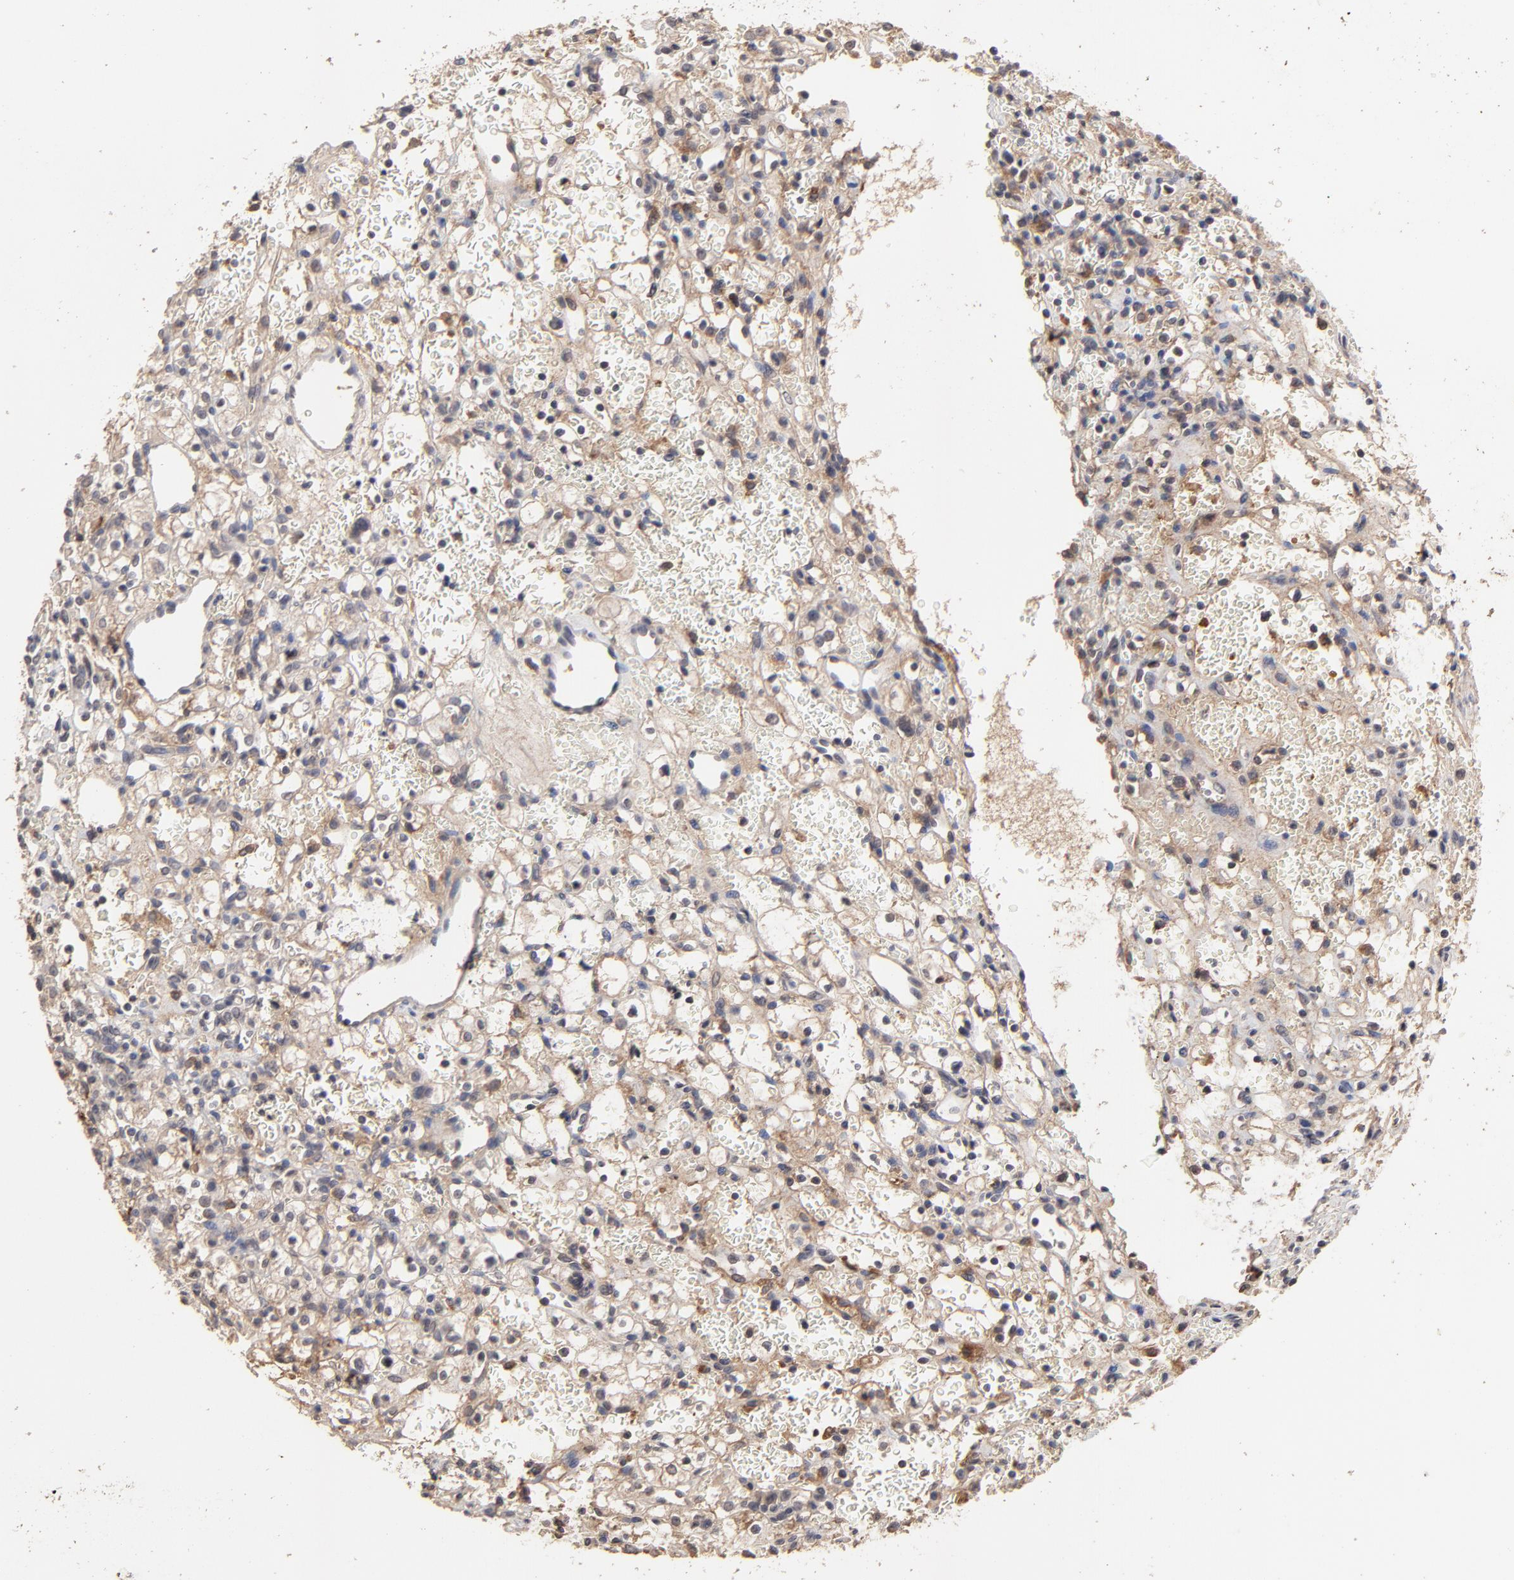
{"staining": {"intensity": "weak", "quantity": ">75%", "location": "cytoplasmic/membranous"}, "tissue": "renal cancer", "cell_type": "Tumor cells", "image_type": "cancer", "snomed": [{"axis": "morphology", "description": "Adenocarcinoma, NOS"}, {"axis": "topography", "description": "Kidney"}], "caption": "This histopathology image demonstrates immunohistochemistry staining of renal cancer (adenocarcinoma), with low weak cytoplasmic/membranous expression in about >75% of tumor cells.", "gene": "VPREB3", "patient": {"sex": "female", "age": 62}}